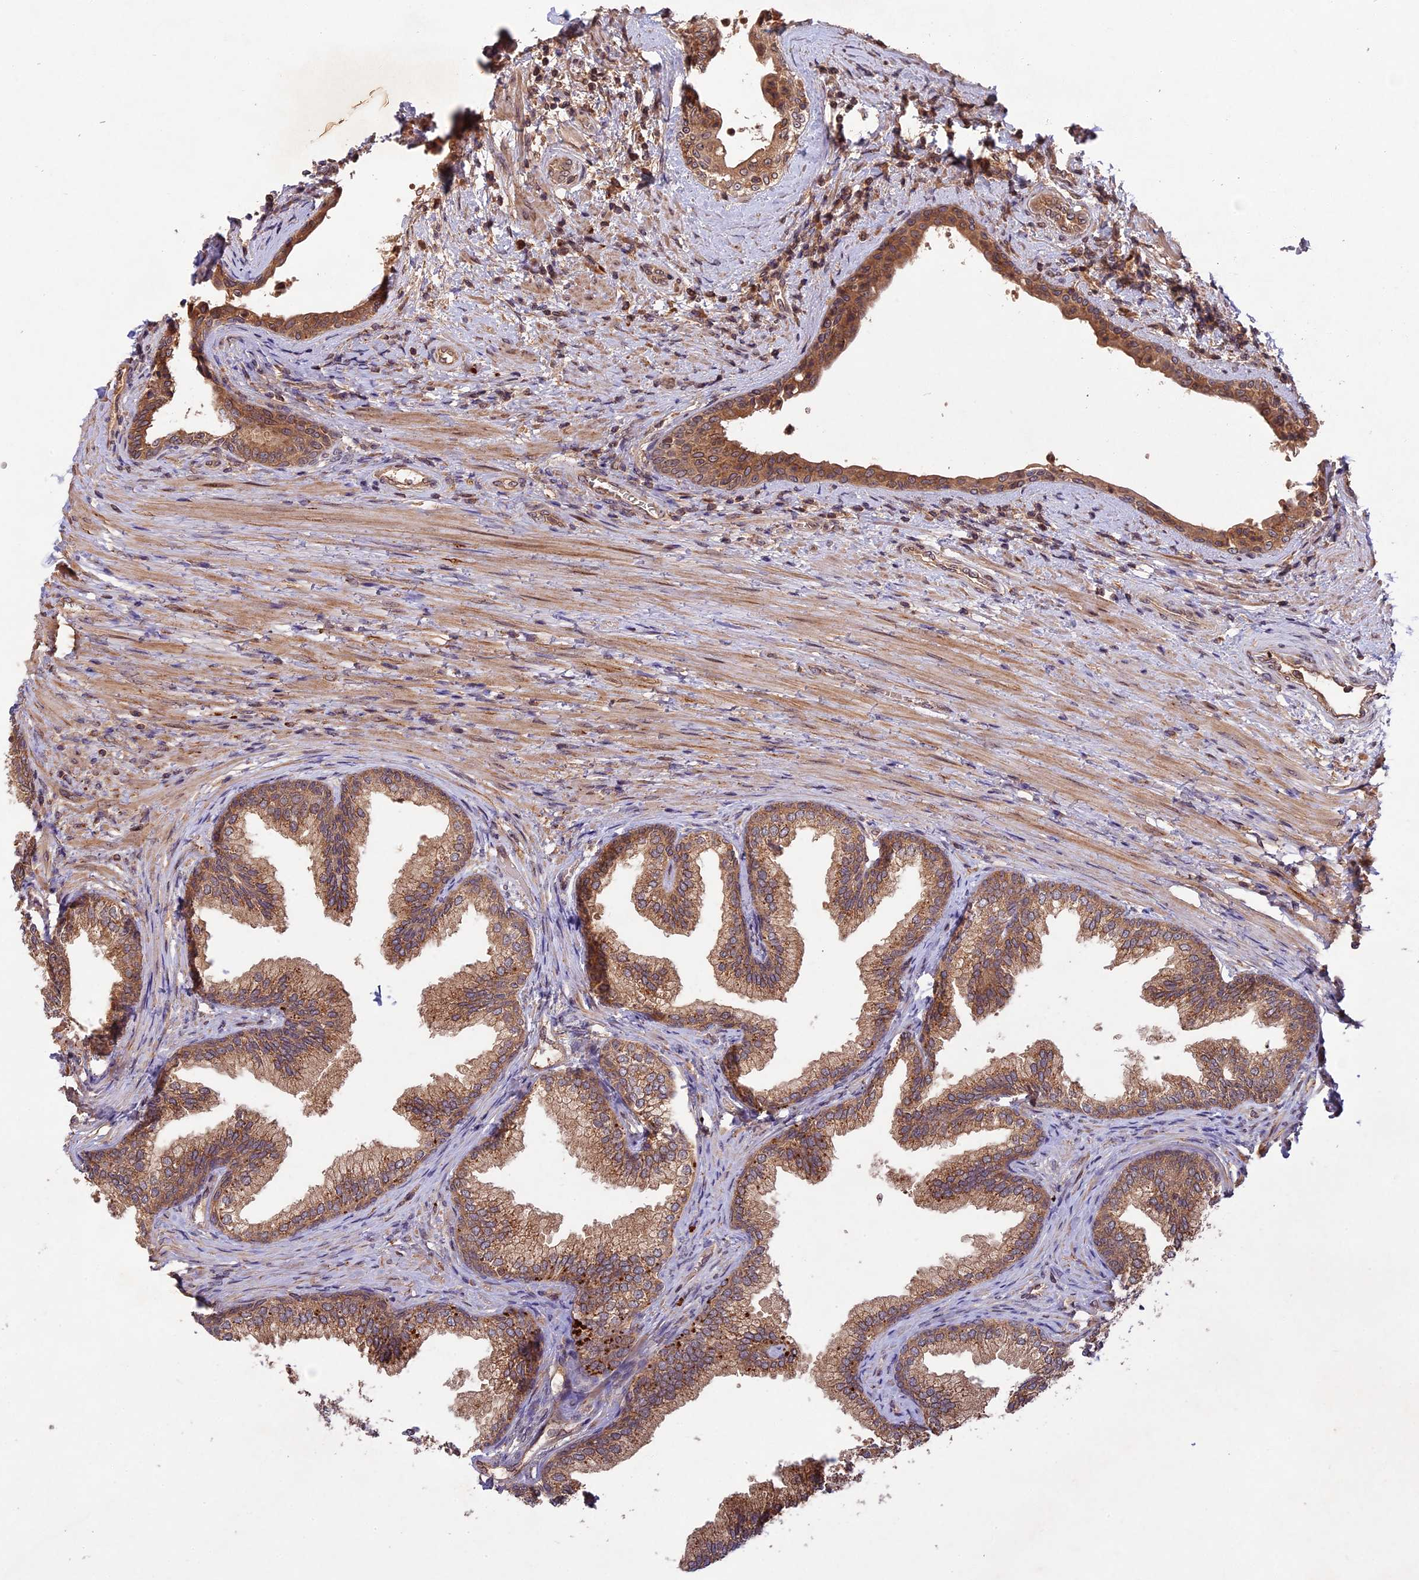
{"staining": {"intensity": "moderate", "quantity": ">75%", "location": "cytoplasmic/membranous"}, "tissue": "prostate", "cell_type": "Glandular cells", "image_type": "normal", "snomed": [{"axis": "morphology", "description": "Normal tissue, NOS"}, {"axis": "topography", "description": "Prostate"}], "caption": "Immunohistochemistry (IHC) (DAB) staining of benign prostate reveals moderate cytoplasmic/membranous protein expression in approximately >75% of glandular cells.", "gene": "CHAC1", "patient": {"sex": "male", "age": 76}}